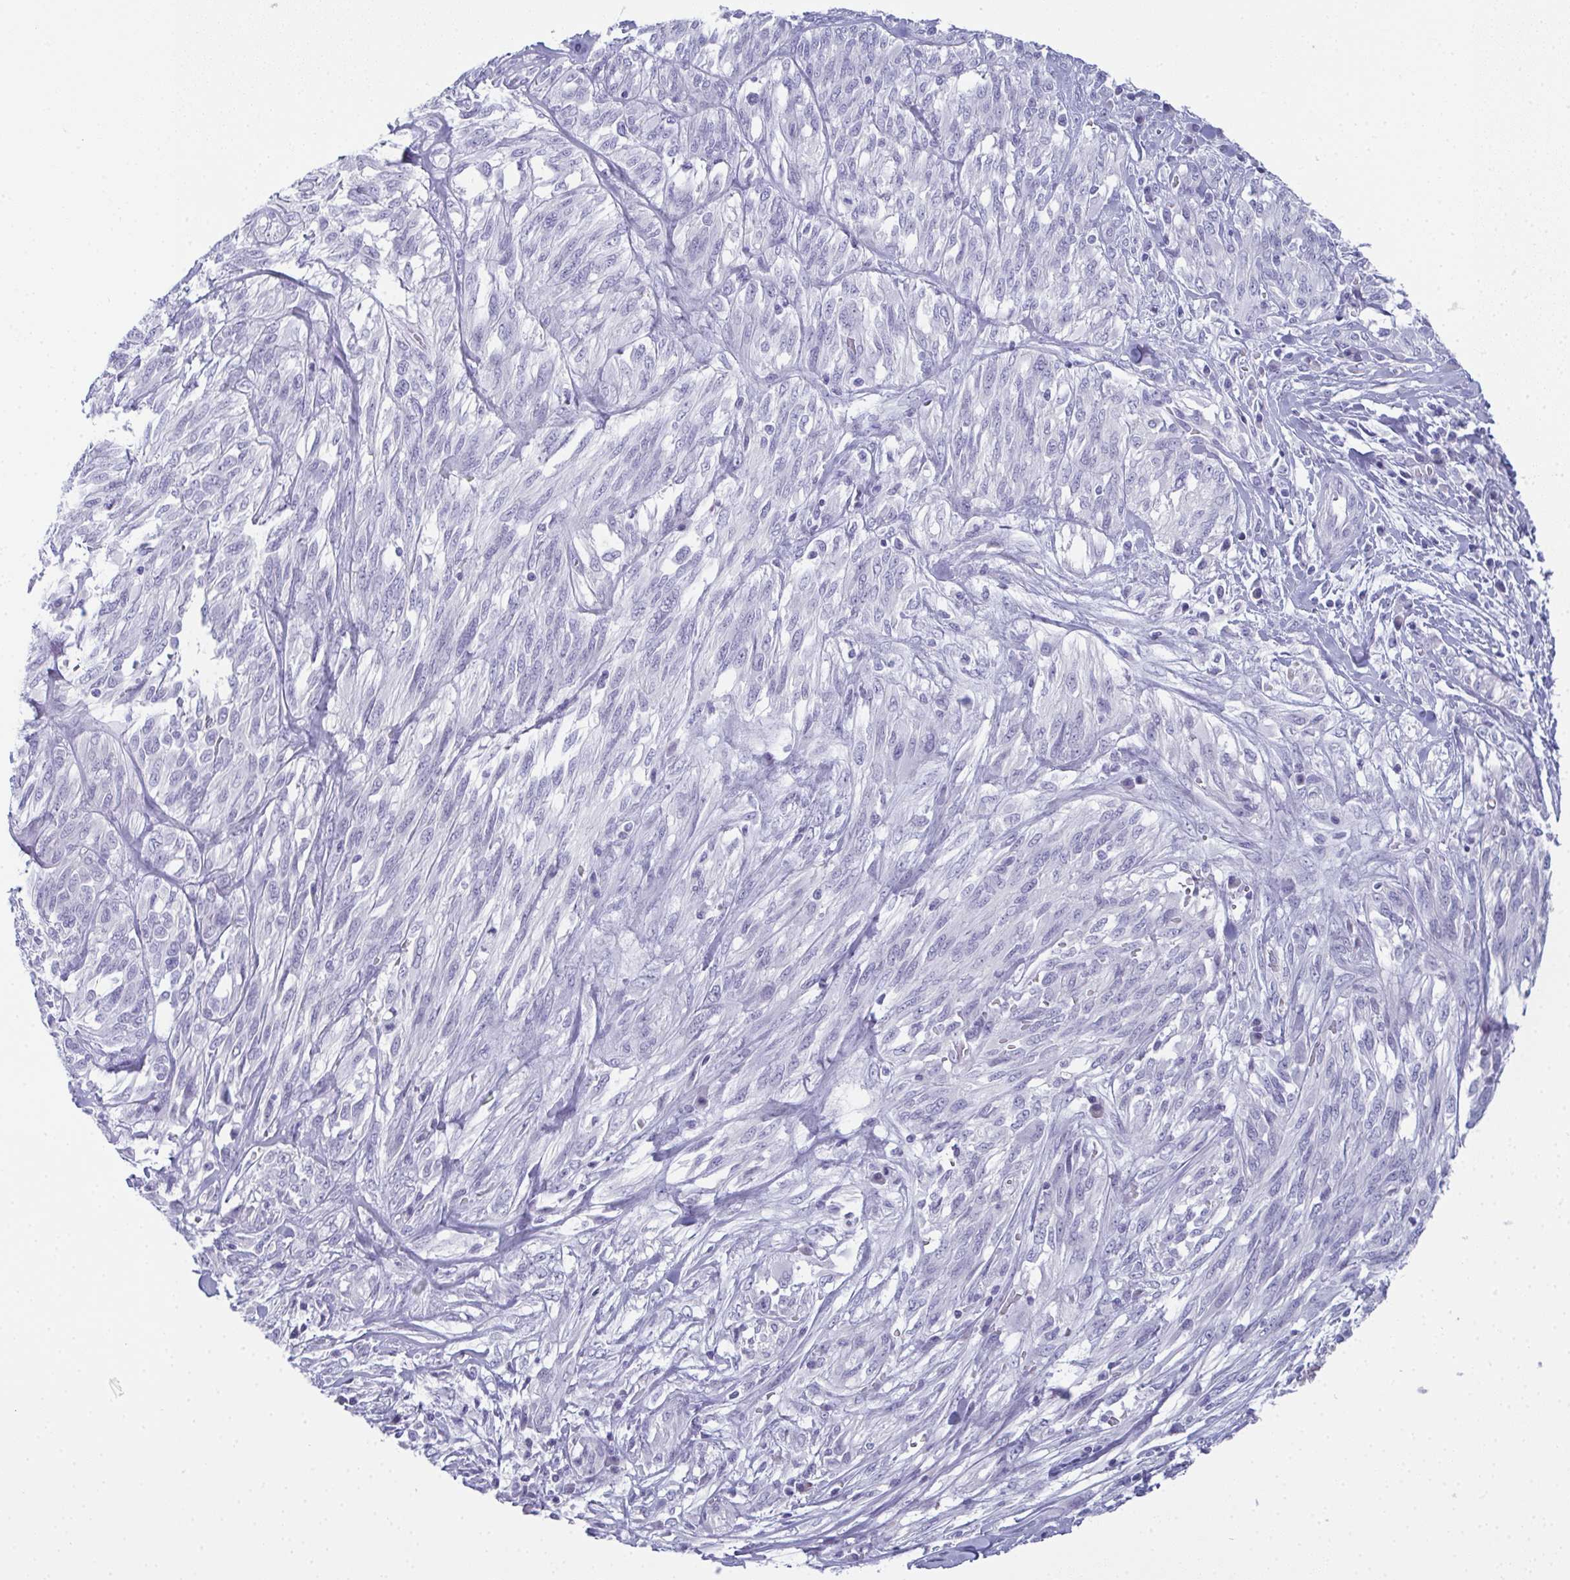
{"staining": {"intensity": "negative", "quantity": "none", "location": "none"}, "tissue": "melanoma", "cell_type": "Tumor cells", "image_type": "cancer", "snomed": [{"axis": "morphology", "description": "Malignant melanoma, NOS"}, {"axis": "topography", "description": "Skin"}], "caption": "Protein analysis of malignant melanoma shows no significant expression in tumor cells.", "gene": "SLC36A2", "patient": {"sex": "female", "age": 91}}